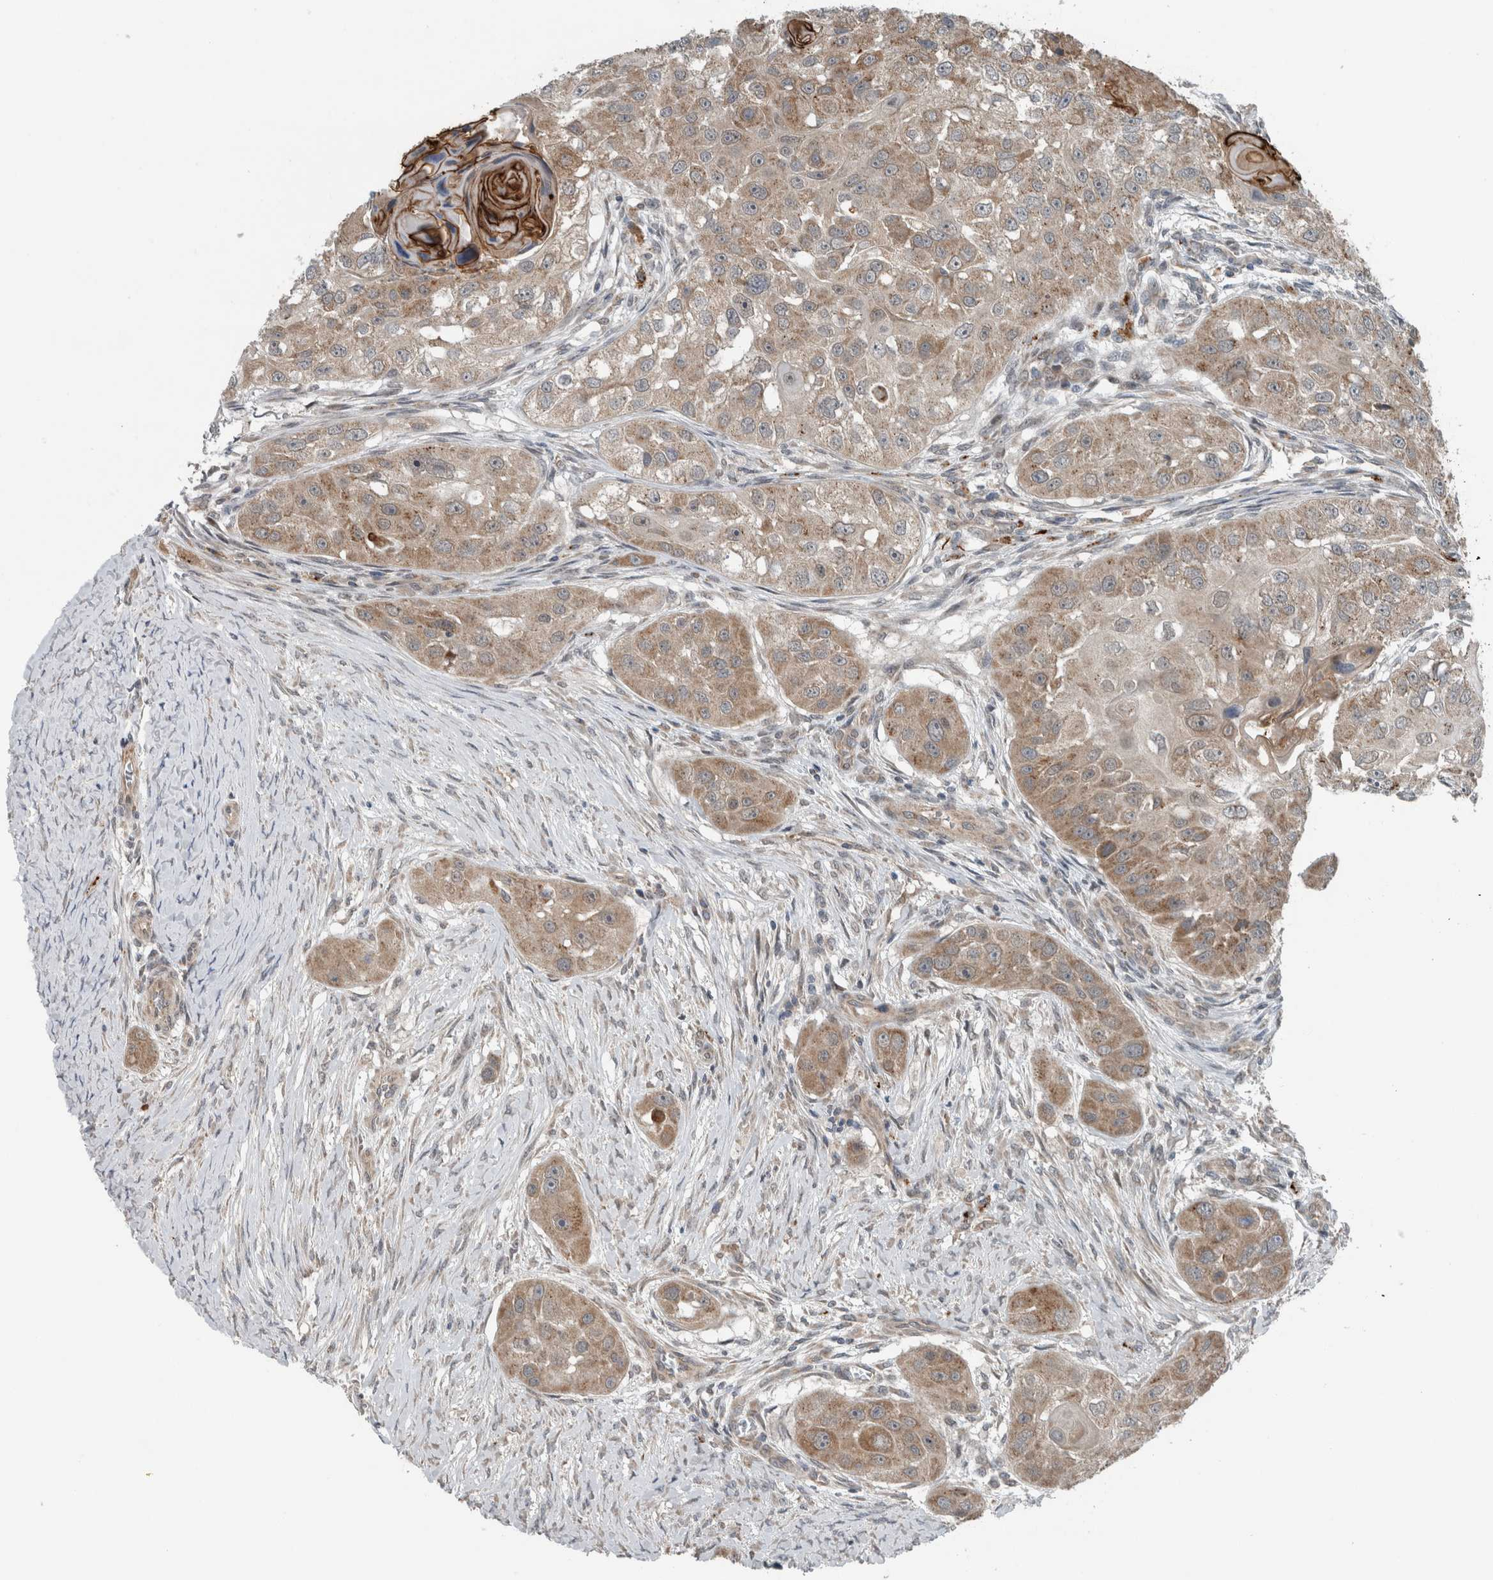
{"staining": {"intensity": "weak", "quantity": ">75%", "location": "cytoplasmic/membranous"}, "tissue": "head and neck cancer", "cell_type": "Tumor cells", "image_type": "cancer", "snomed": [{"axis": "morphology", "description": "Normal tissue, NOS"}, {"axis": "morphology", "description": "Squamous cell carcinoma, NOS"}, {"axis": "topography", "description": "Skeletal muscle"}, {"axis": "topography", "description": "Head-Neck"}], "caption": "Immunohistochemistry of human head and neck cancer (squamous cell carcinoma) demonstrates low levels of weak cytoplasmic/membranous positivity in about >75% of tumor cells.", "gene": "GBA2", "patient": {"sex": "male", "age": 51}}